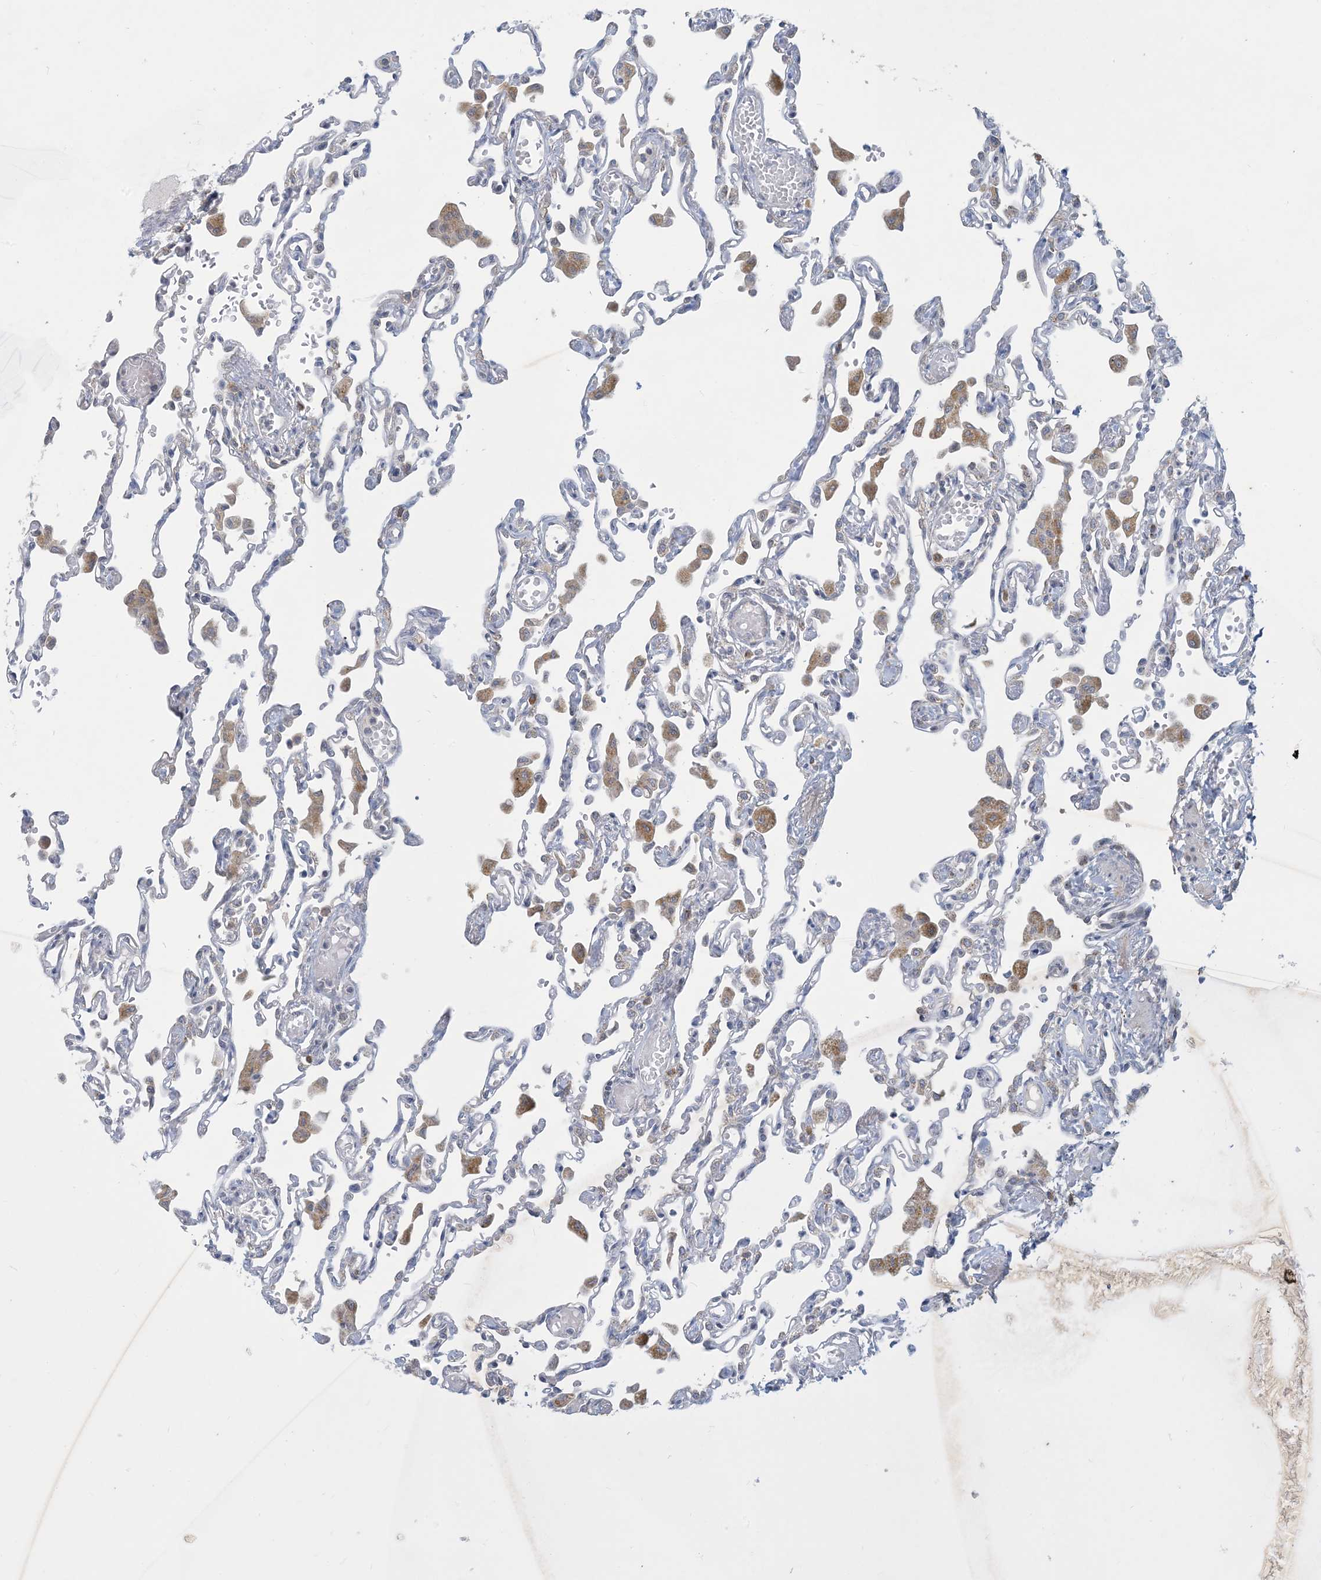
{"staining": {"intensity": "moderate", "quantity": "<25%", "location": "cytoplasmic/membranous"}, "tissue": "lung", "cell_type": "Alveolar cells", "image_type": "normal", "snomed": [{"axis": "morphology", "description": "Normal tissue, NOS"}, {"axis": "topography", "description": "Bronchus"}, {"axis": "topography", "description": "Lung"}], "caption": "Immunohistochemistry micrograph of unremarkable lung stained for a protein (brown), which reveals low levels of moderate cytoplasmic/membranous positivity in about <25% of alveolar cells.", "gene": "CCDC14", "patient": {"sex": "female", "age": 49}}